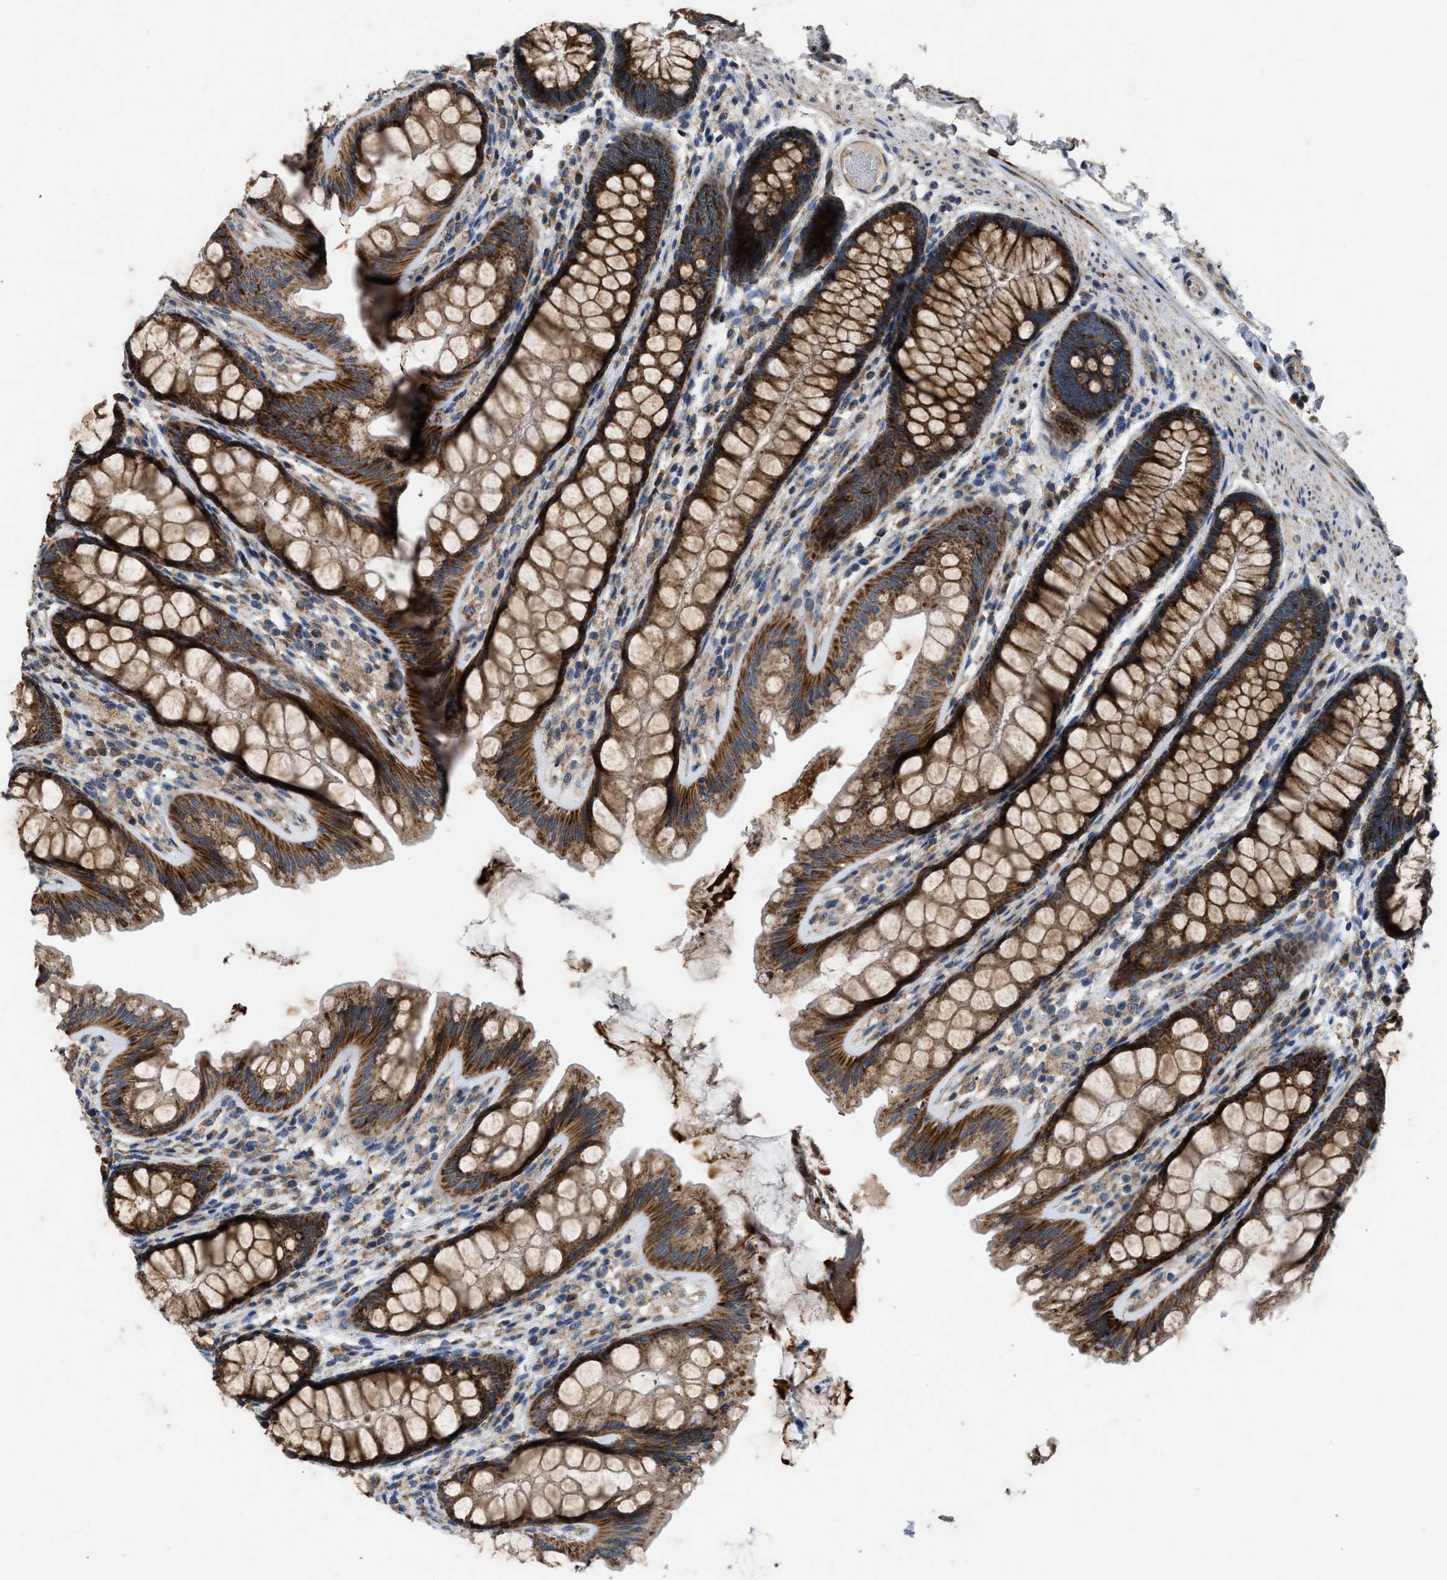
{"staining": {"intensity": "weak", "quantity": ">75%", "location": "cytoplasmic/membranous"}, "tissue": "colon", "cell_type": "Endothelial cells", "image_type": "normal", "snomed": [{"axis": "morphology", "description": "Normal tissue, NOS"}, {"axis": "topography", "description": "Colon"}], "caption": "Immunohistochemistry (IHC) micrograph of unremarkable colon: human colon stained using immunohistochemistry (IHC) displays low levels of weak protein expression localized specifically in the cytoplasmic/membranous of endothelial cells, appearing as a cytoplasmic/membranous brown color.", "gene": "TMEM150A", "patient": {"sex": "female", "age": 56}}